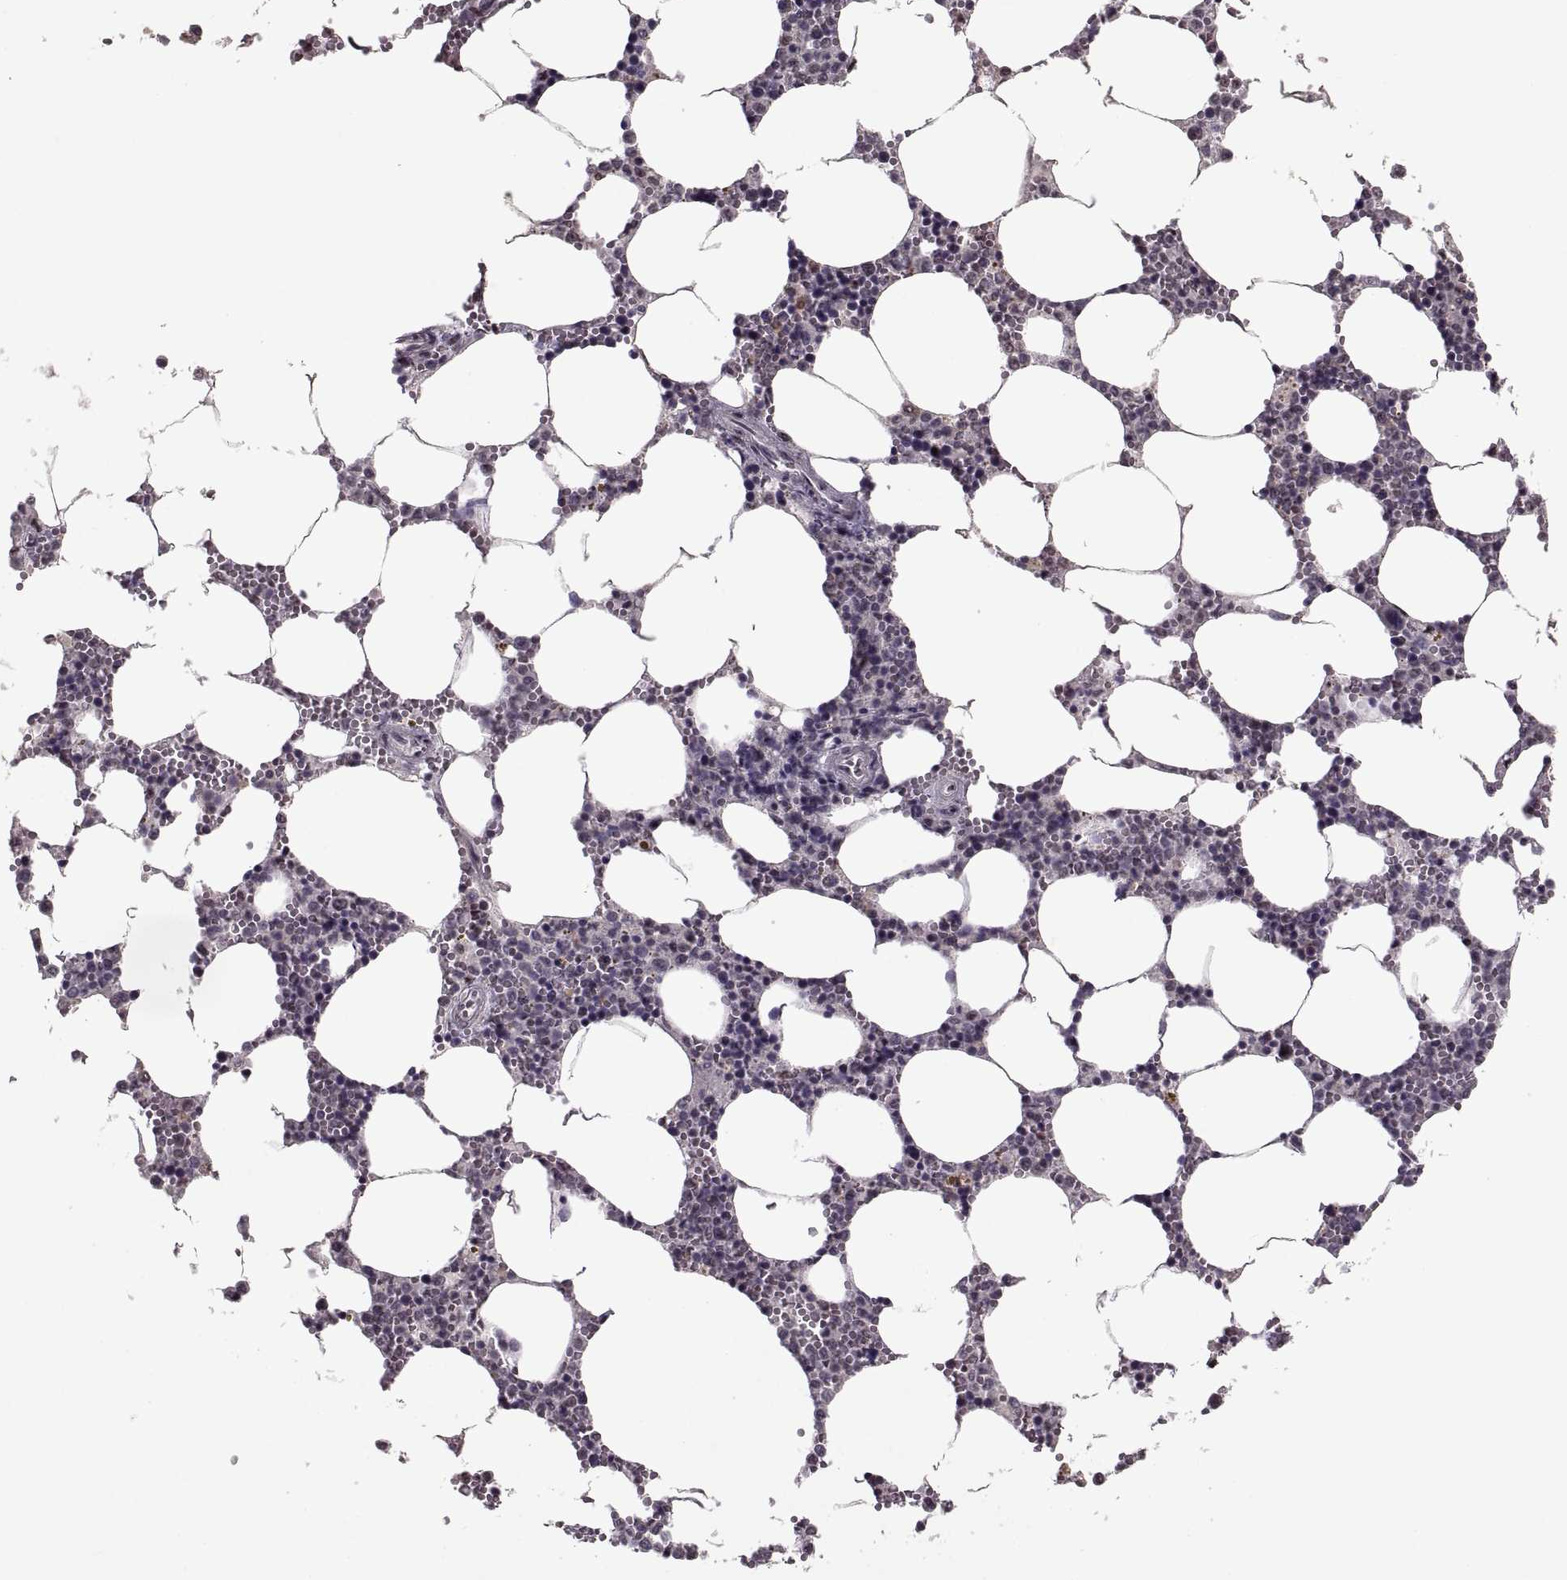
{"staining": {"intensity": "weak", "quantity": "<25%", "location": "nuclear"}, "tissue": "bone marrow", "cell_type": "Hematopoietic cells", "image_type": "normal", "snomed": [{"axis": "morphology", "description": "Normal tissue, NOS"}, {"axis": "topography", "description": "Bone marrow"}], "caption": "Hematopoietic cells are negative for protein expression in benign human bone marrow.", "gene": "PALS1", "patient": {"sex": "female", "age": 64}}